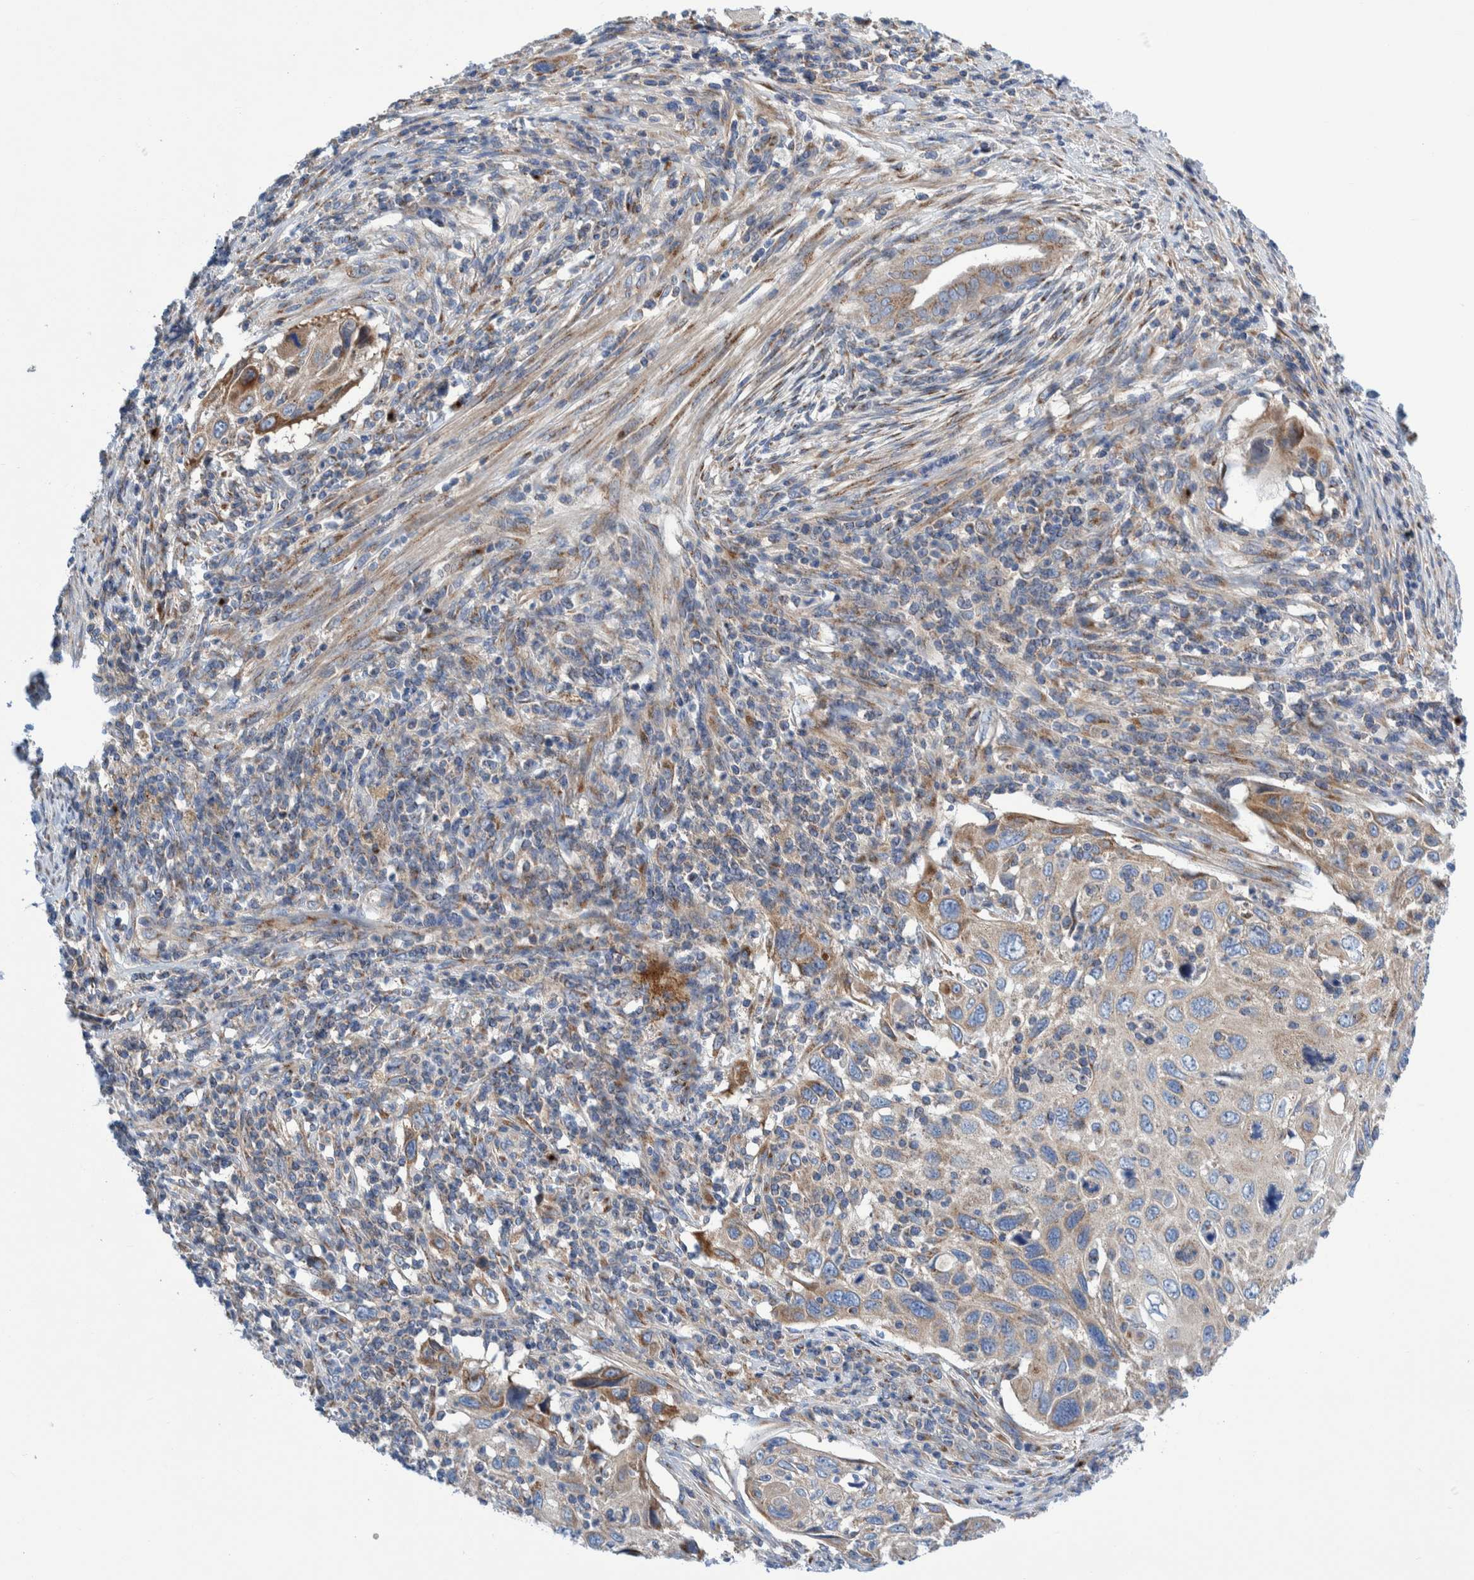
{"staining": {"intensity": "weak", "quantity": "25%-75%", "location": "cytoplasmic/membranous"}, "tissue": "cervical cancer", "cell_type": "Tumor cells", "image_type": "cancer", "snomed": [{"axis": "morphology", "description": "Squamous cell carcinoma, NOS"}, {"axis": "topography", "description": "Cervix"}], "caption": "Brown immunohistochemical staining in human cervical cancer demonstrates weak cytoplasmic/membranous expression in approximately 25%-75% of tumor cells.", "gene": "TRIM58", "patient": {"sex": "female", "age": 70}}